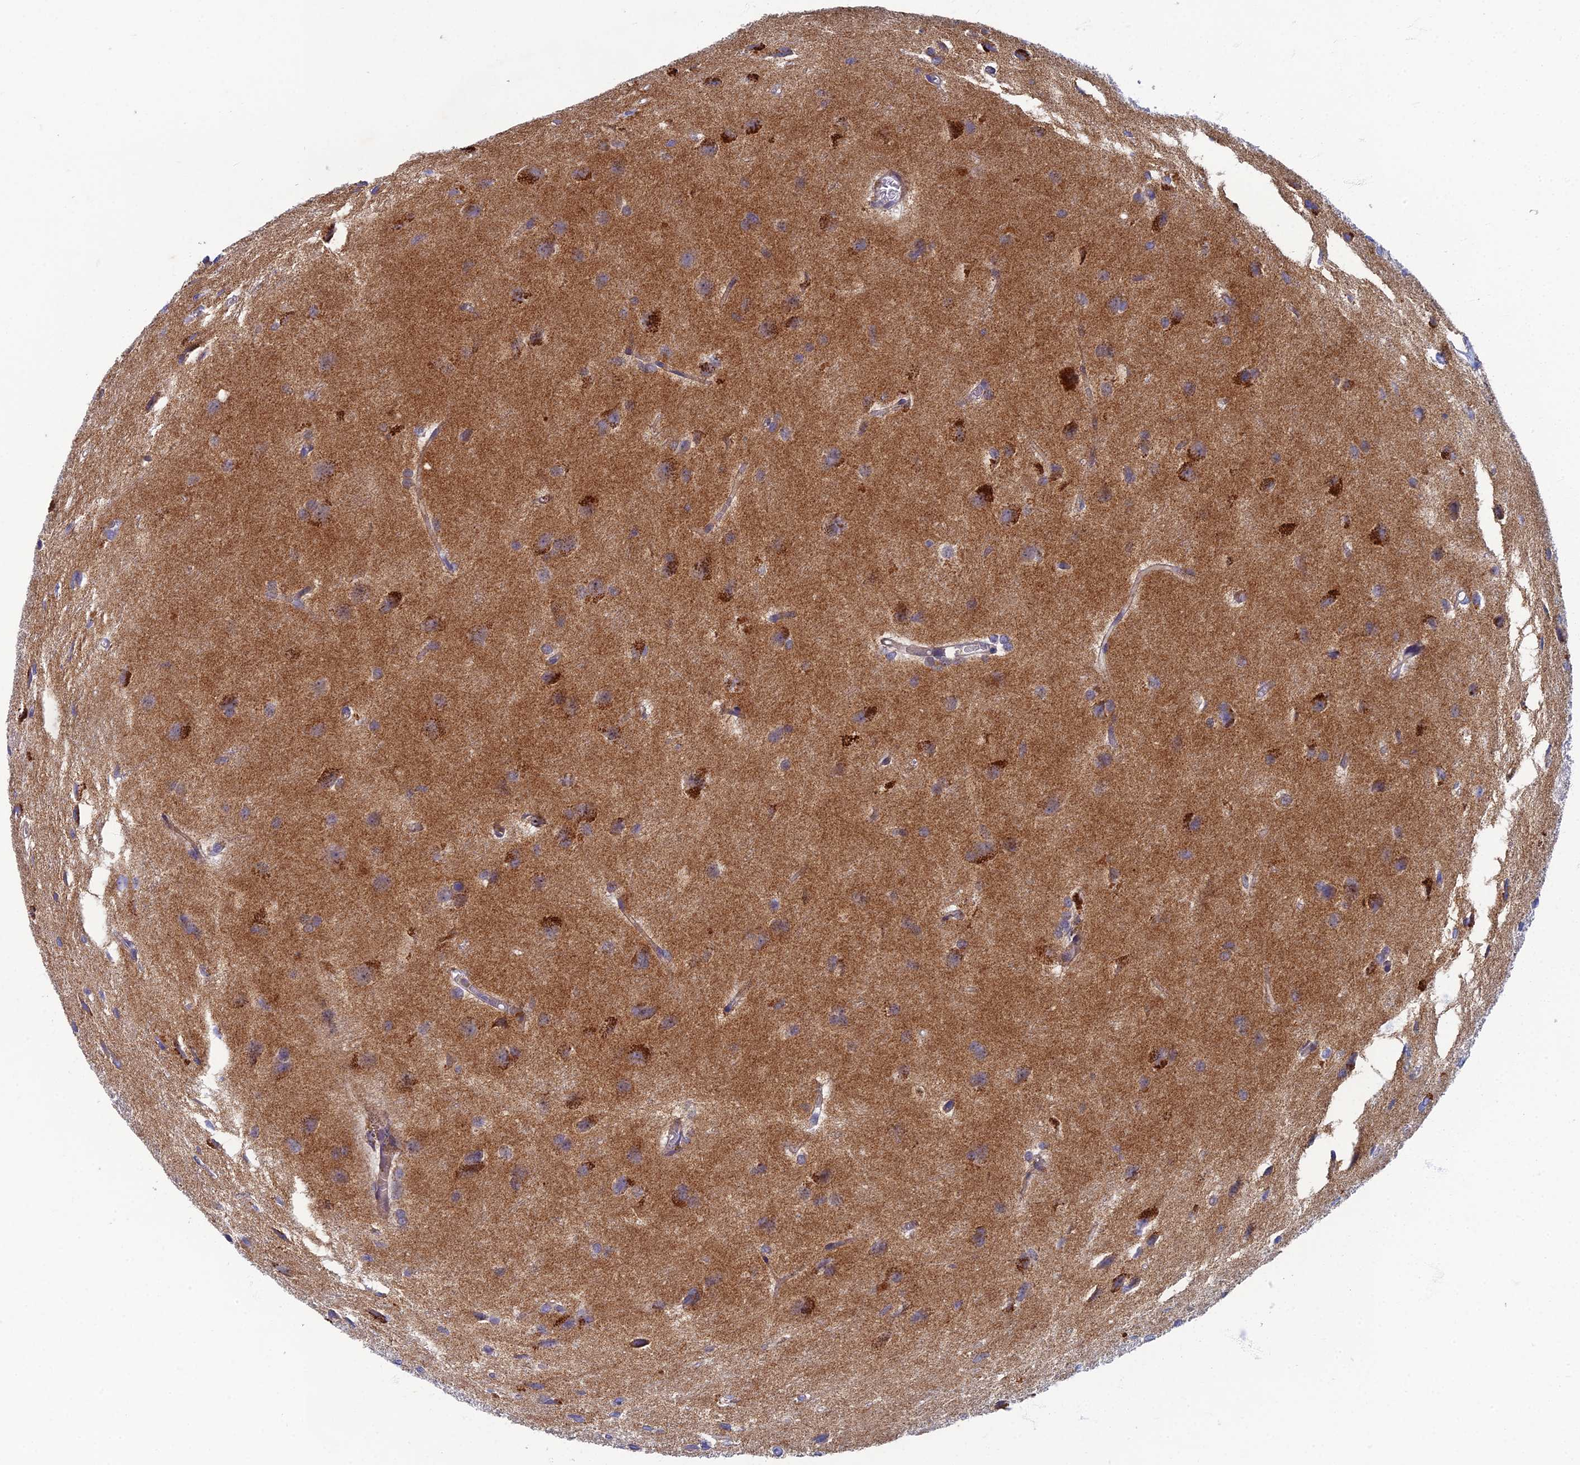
{"staining": {"intensity": "negative", "quantity": "none", "location": "none"}, "tissue": "glioma", "cell_type": "Tumor cells", "image_type": "cancer", "snomed": [{"axis": "morphology", "description": "Glioma, malignant, High grade"}, {"axis": "topography", "description": "Brain"}], "caption": "Tumor cells are negative for protein expression in human malignant glioma (high-grade).", "gene": "RNASEK", "patient": {"sex": "female", "age": 50}}